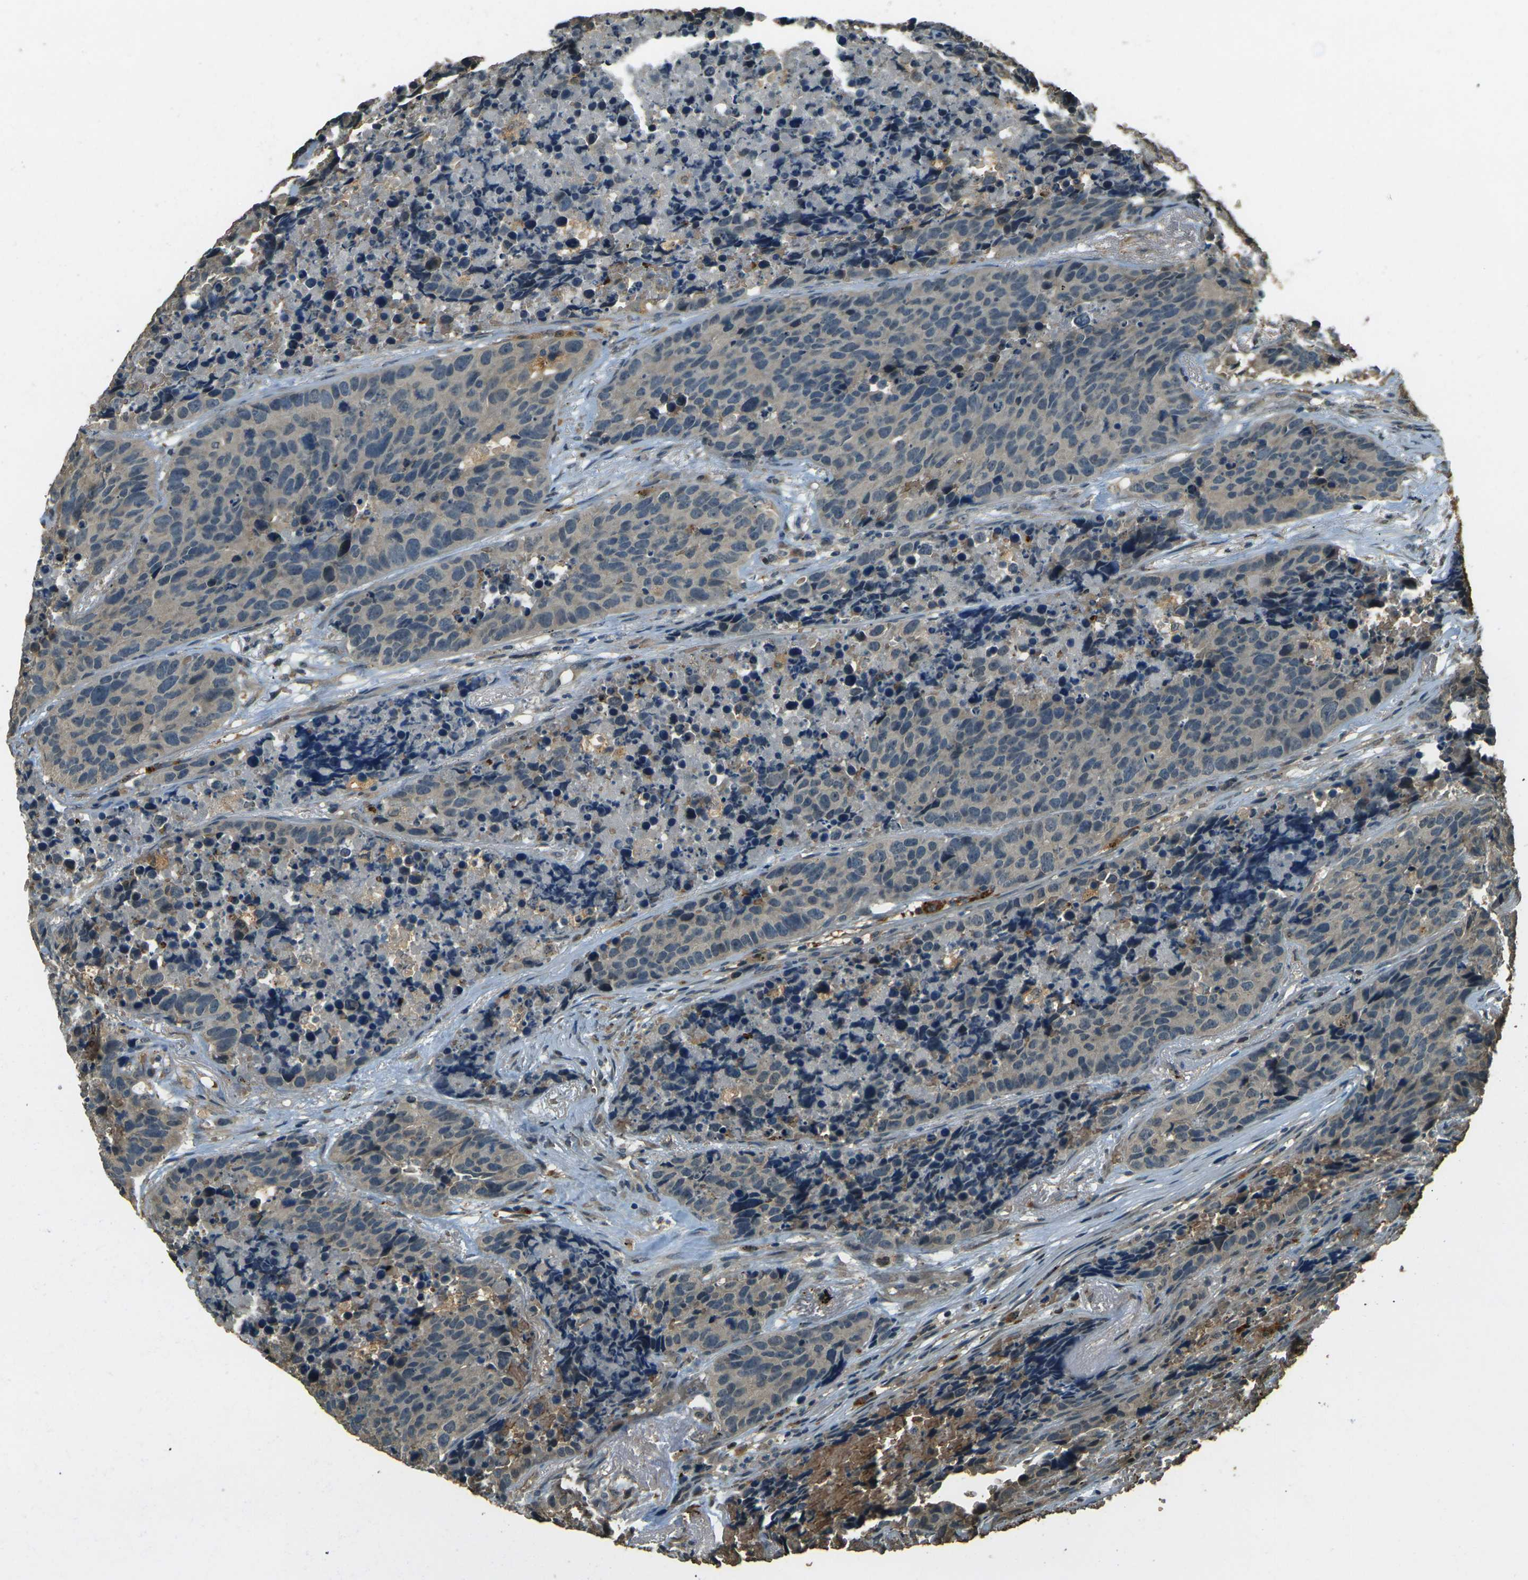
{"staining": {"intensity": "weak", "quantity": ">75%", "location": "cytoplasmic/membranous"}, "tissue": "carcinoid", "cell_type": "Tumor cells", "image_type": "cancer", "snomed": [{"axis": "morphology", "description": "Carcinoid, malignant, NOS"}, {"axis": "topography", "description": "Lung"}], "caption": "A brown stain labels weak cytoplasmic/membranous expression of a protein in human carcinoid tumor cells.", "gene": "TOR1A", "patient": {"sex": "male", "age": 60}}